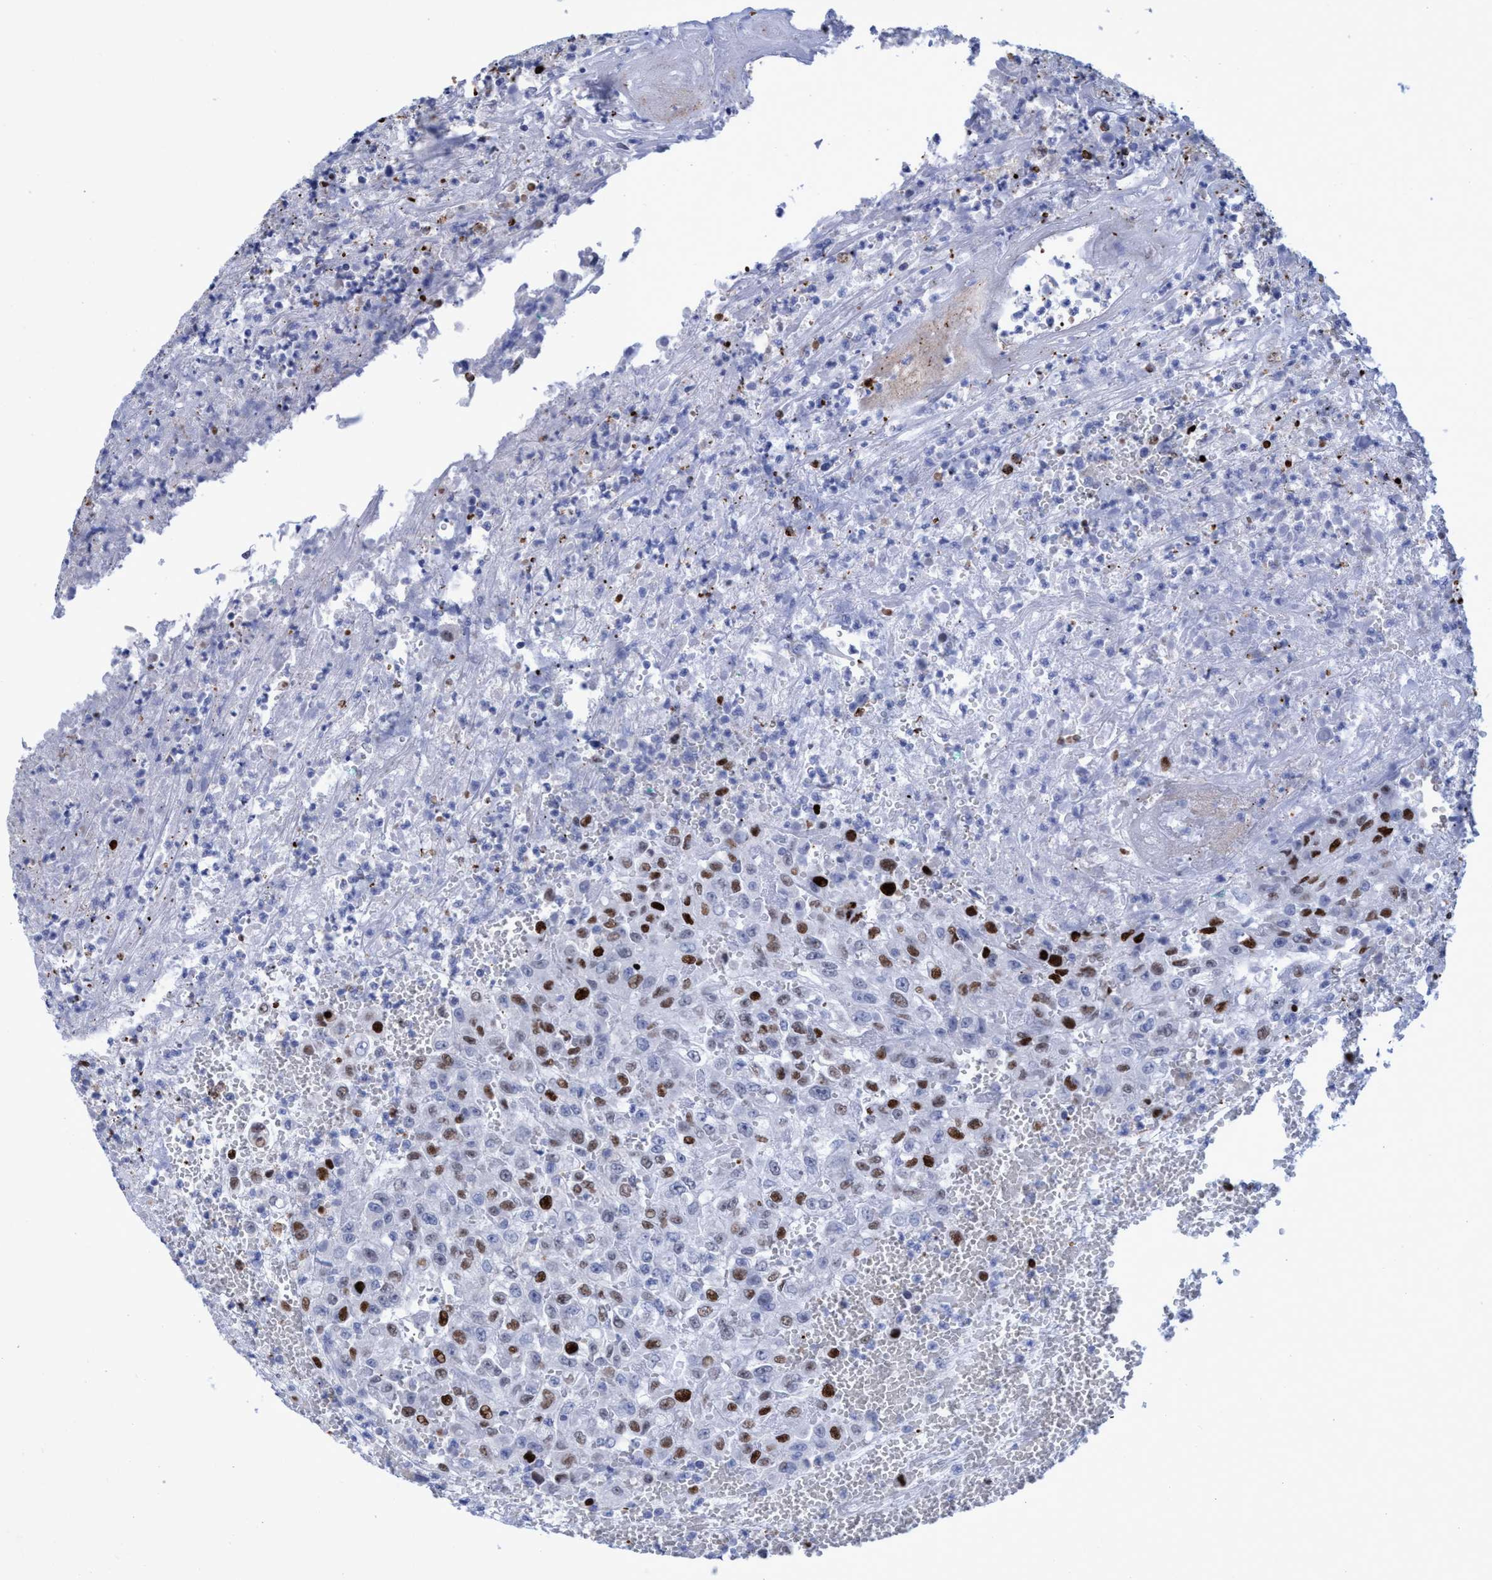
{"staining": {"intensity": "strong", "quantity": "25%-75%", "location": "nuclear"}, "tissue": "urothelial cancer", "cell_type": "Tumor cells", "image_type": "cancer", "snomed": [{"axis": "morphology", "description": "Urothelial carcinoma, High grade"}, {"axis": "topography", "description": "Urinary bladder"}], "caption": "This photomicrograph exhibits immunohistochemistry staining of human urothelial cancer, with high strong nuclear positivity in approximately 25%-75% of tumor cells.", "gene": "R3HCC1", "patient": {"sex": "male", "age": 46}}